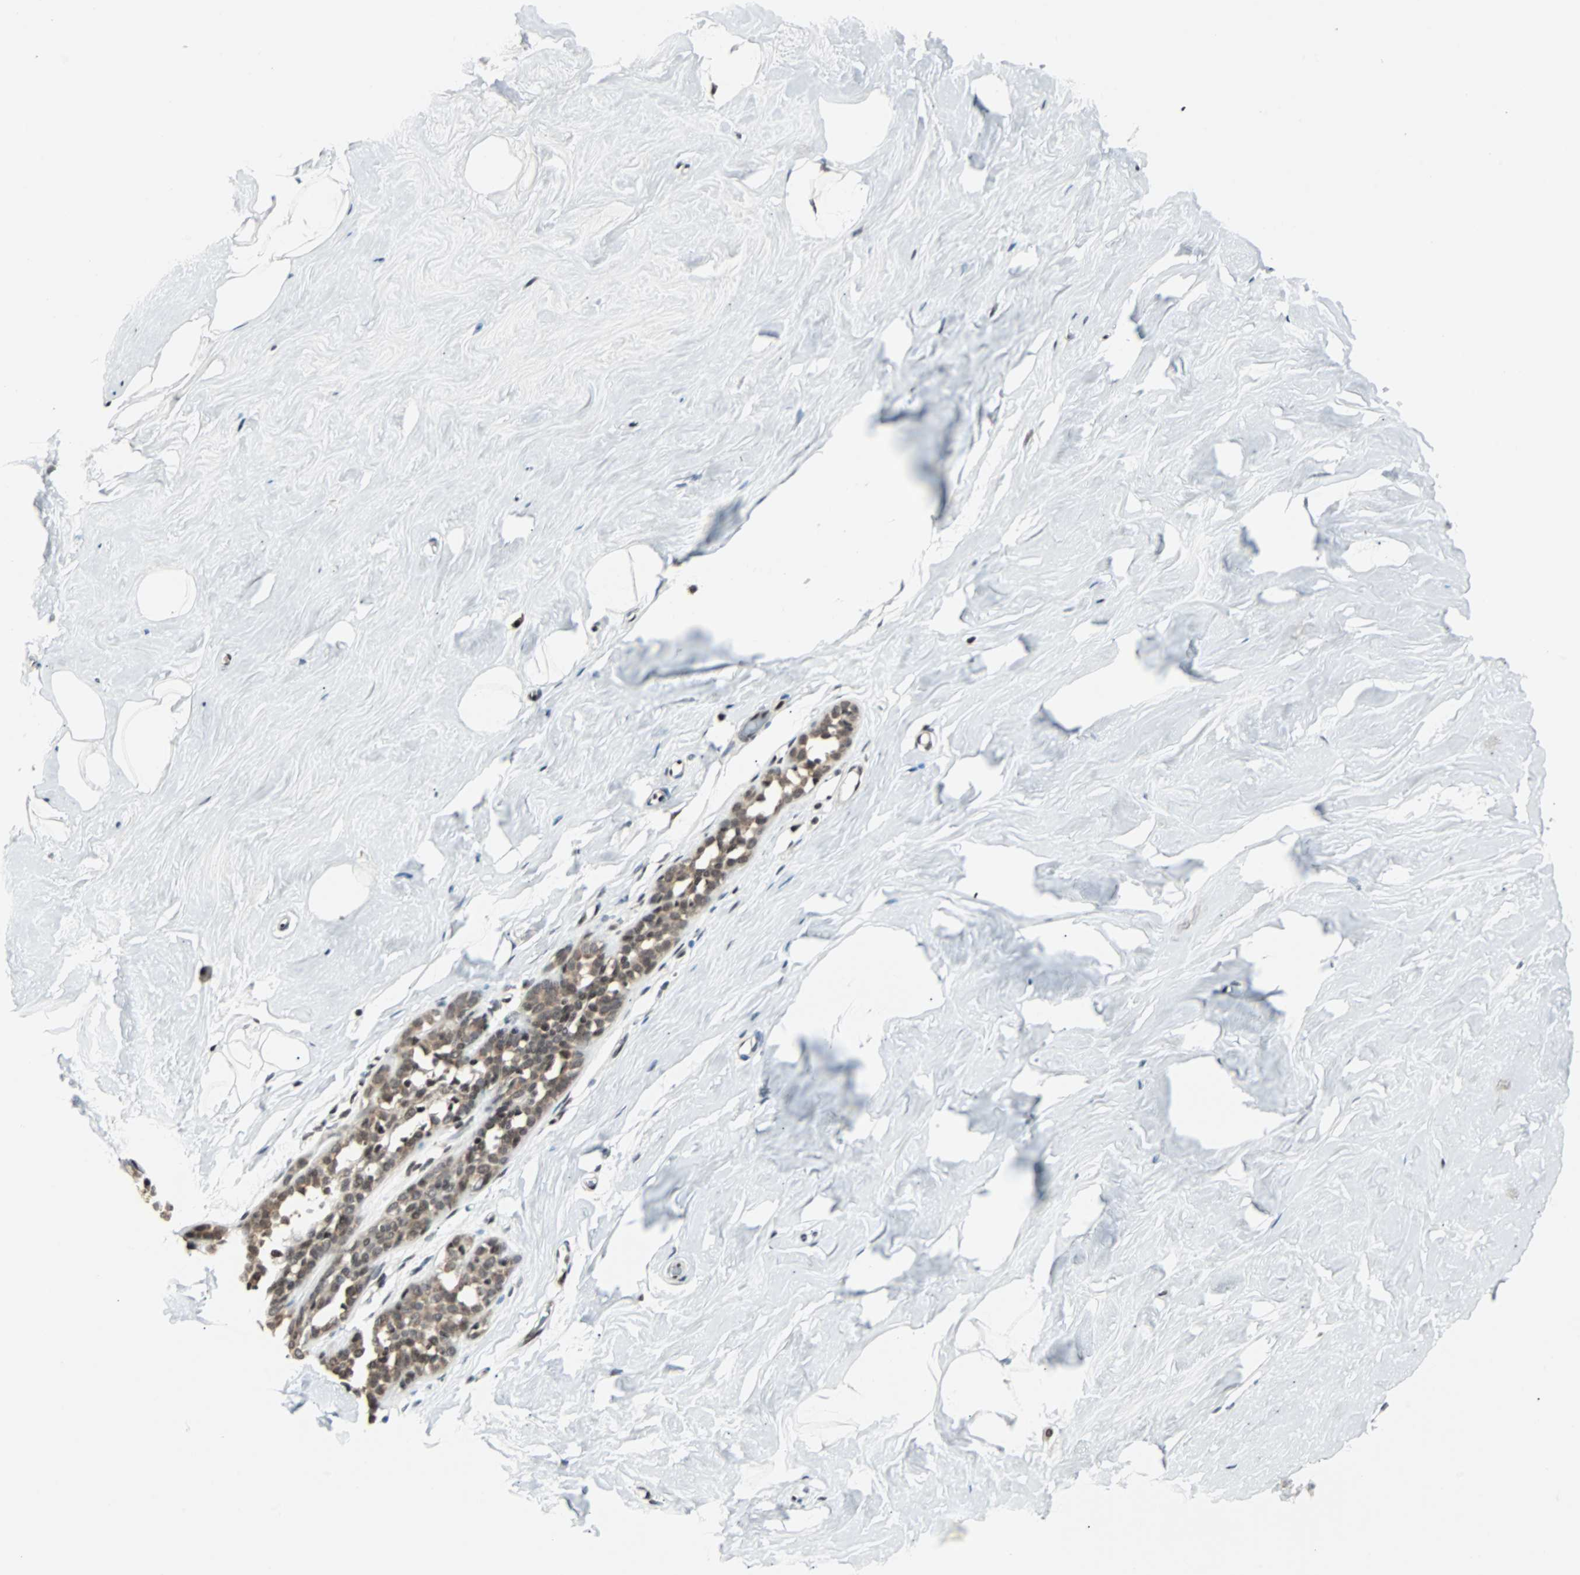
{"staining": {"intensity": "moderate", "quantity": "<25%", "location": "nuclear"}, "tissue": "breast", "cell_type": "Adipocytes", "image_type": "normal", "snomed": [{"axis": "morphology", "description": "Normal tissue, NOS"}, {"axis": "topography", "description": "Breast"}], "caption": "Breast stained for a protein (brown) shows moderate nuclear positive positivity in about <25% of adipocytes.", "gene": "TERF2IP", "patient": {"sex": "female", "age": 75}}